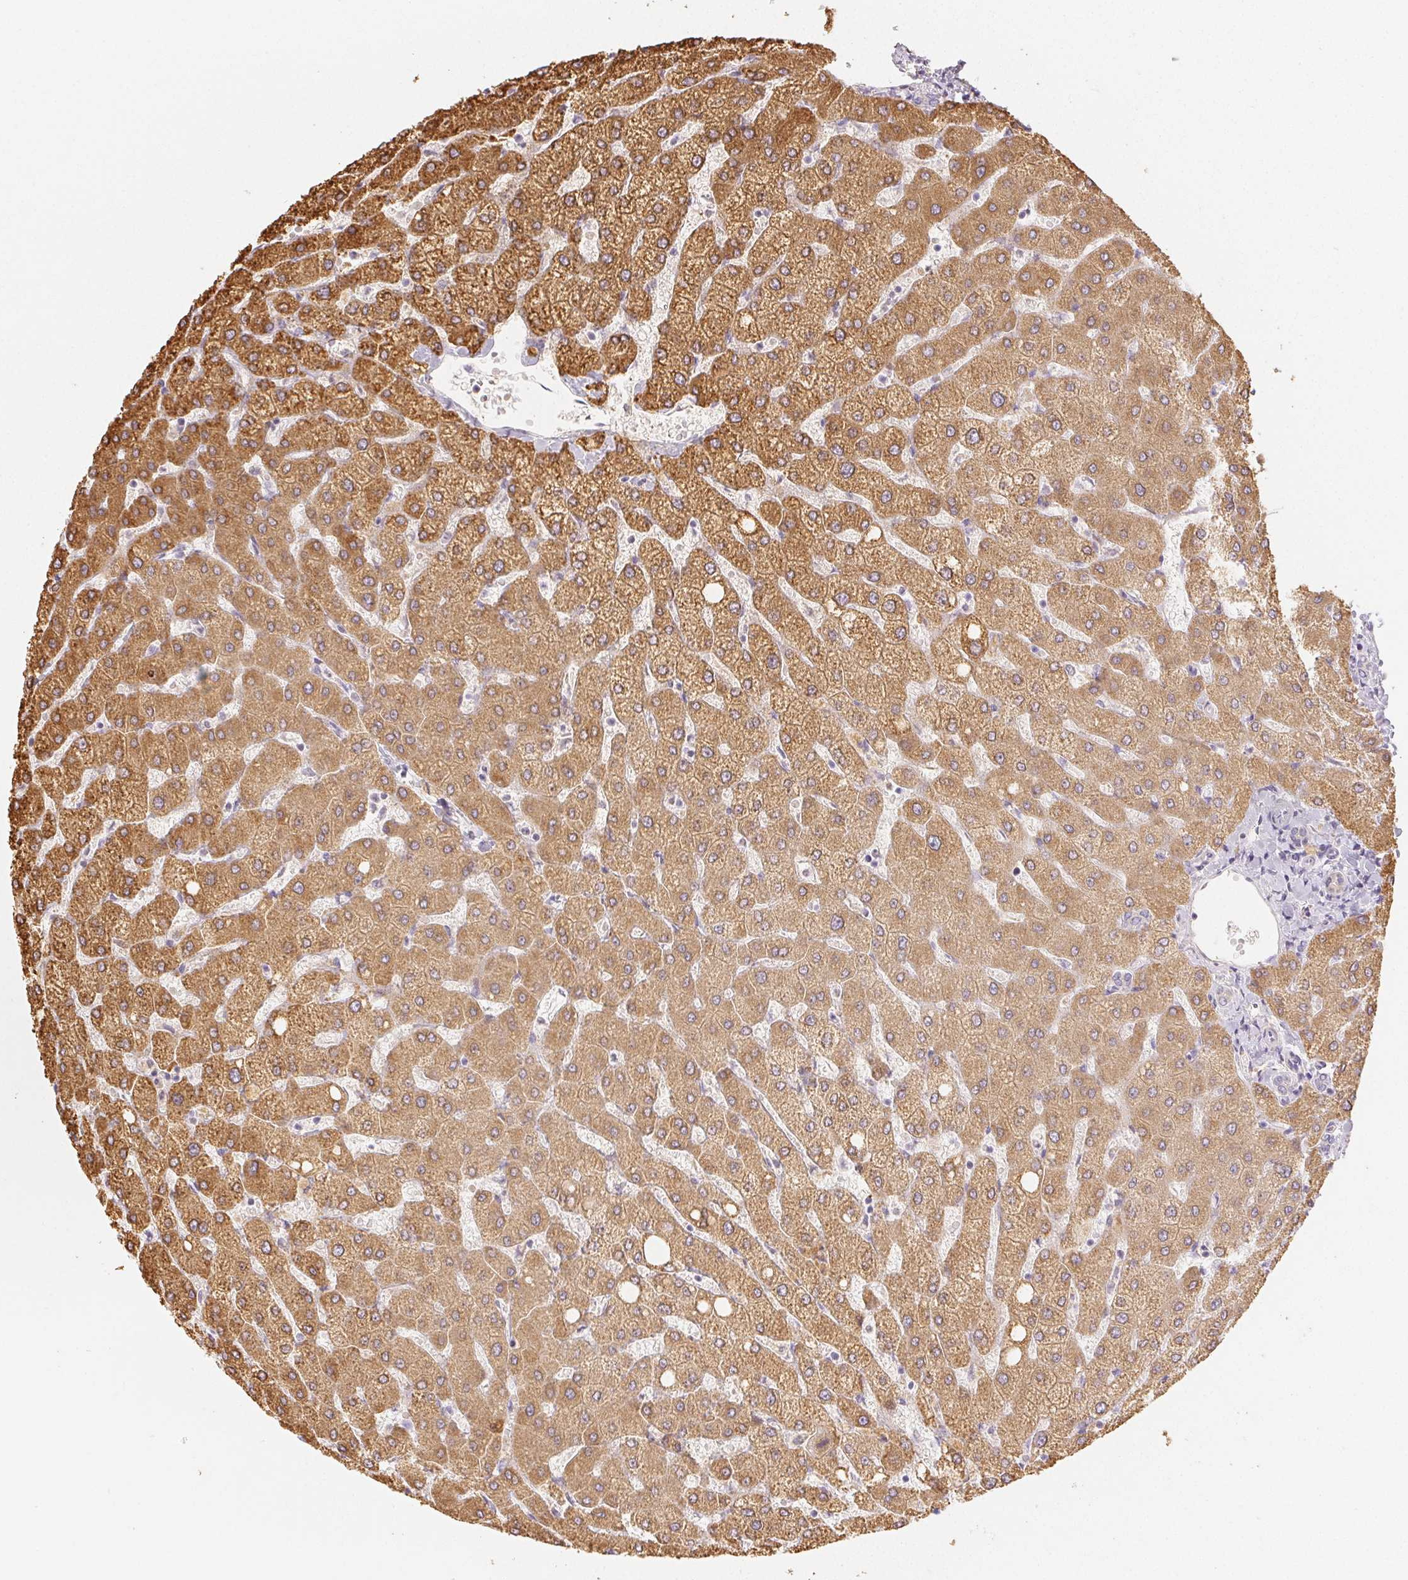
{"staining": {"intensity": "negative", "quantity": "none", "location": "none"}, "tissue": "liver", "cell_type": "Cholangiocytes", "image_type": "normal", "snomed": [{"axis": "morphology", "description": "Normal tissue, NOS"}, {"axis": "topography", "description": "Liver"}], "caption": "Image shows no significant protein expression in cholangiocytes of unremarkable liver. (DAB IHC with hematoxylin counter stain).", "gene": "ACVR1B", "patient": {"sex": "female", "age": 54}}